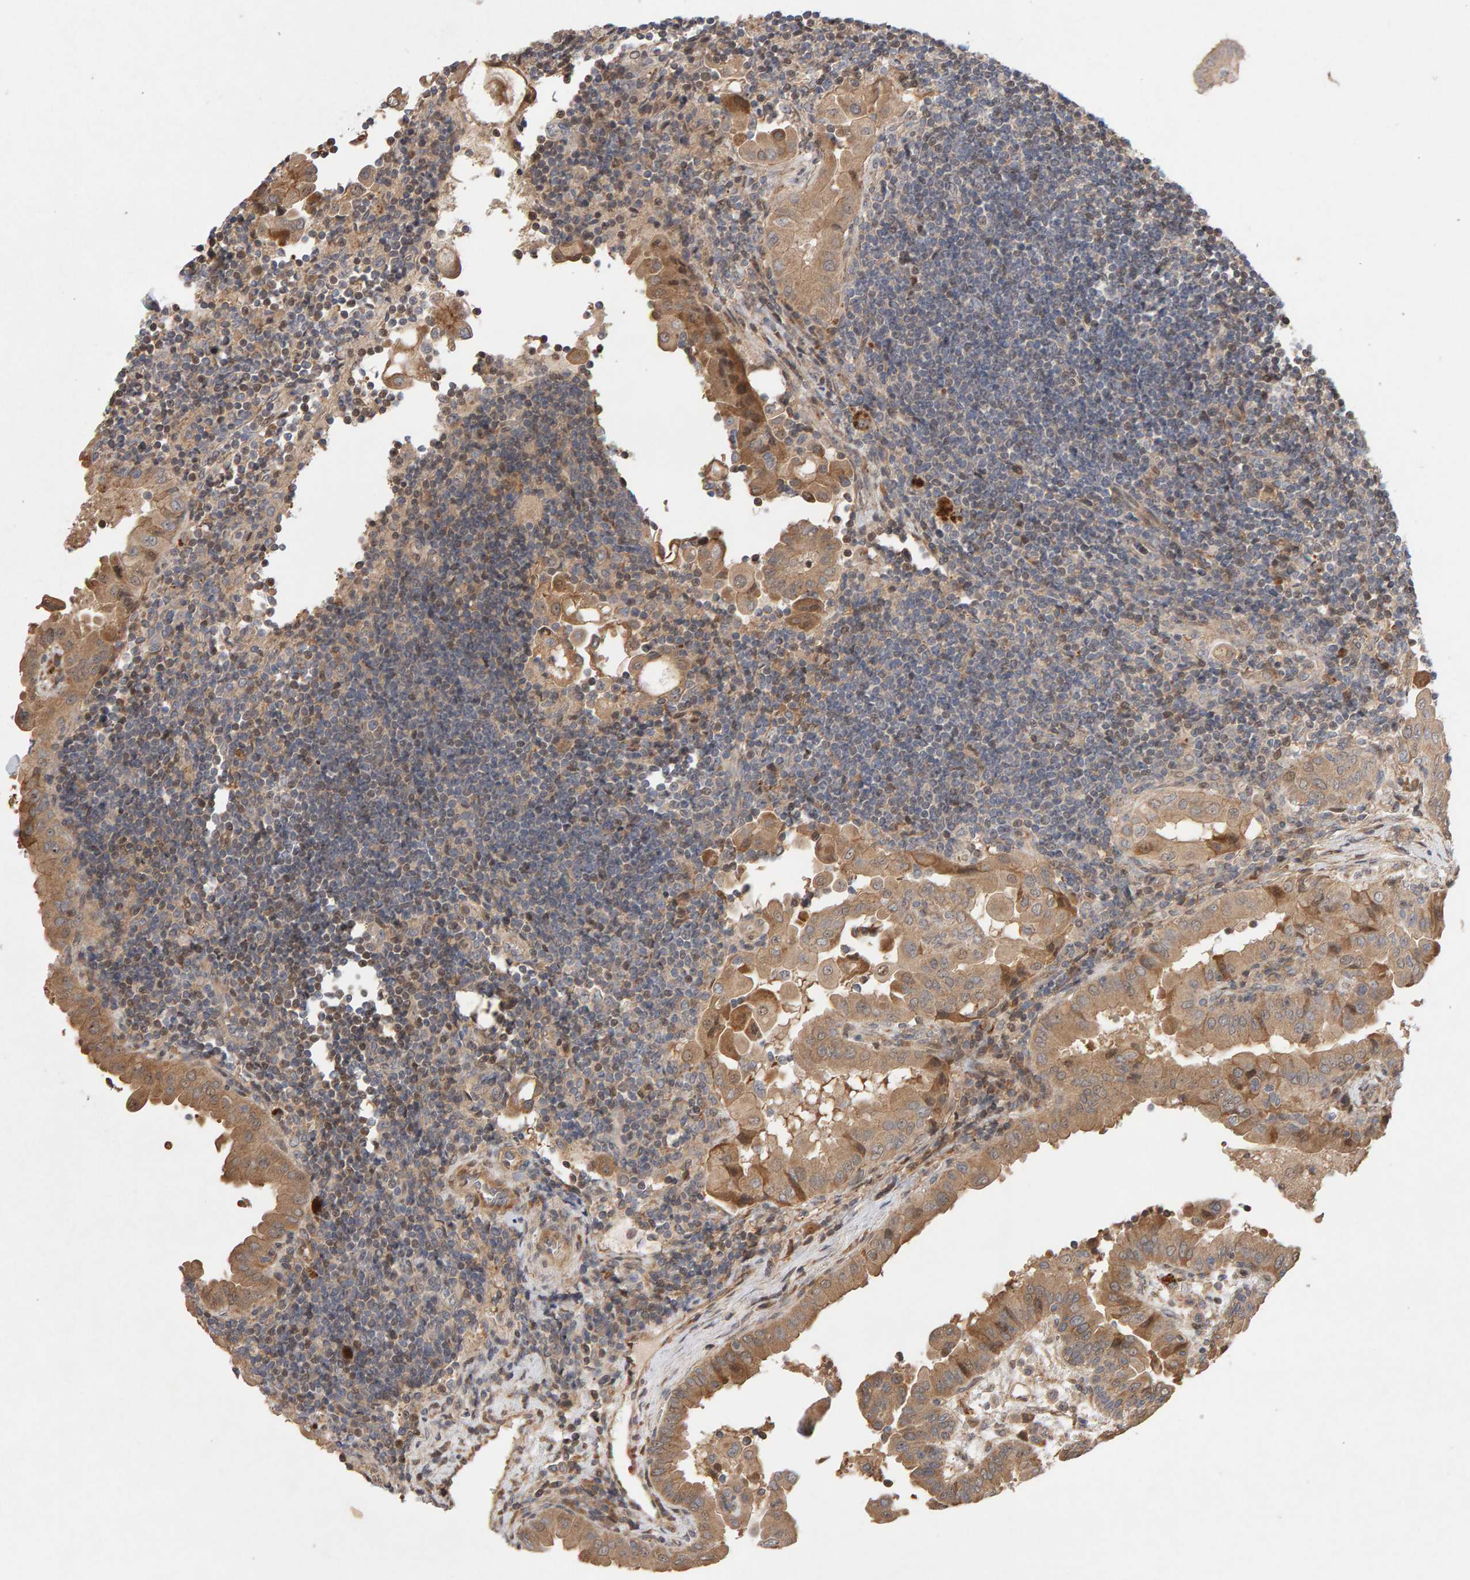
{"staining": {"intensity": "moderate", "quantity": ">75%", "location": "cytoplasmic/membranous"}, "tissue": "thyroid cancer", "cell_type": "Tumor cells", "image_type": "cancer", "snomed": [{"axis": "morphology", "description": "Papillary adenocarcinoma, NOS"}, {"axis": "topography", "description": "Thyroid gland"}], "caption": "The image displays immunohistochemical staining of thyroid cancer (papillary adenocarcinoma). There is moderate cytoplasmic/membranous expression is seen in about >75% of tumor cells.", "gene": "LZTS1", "patient": {"sex": "male", "age": 33}}